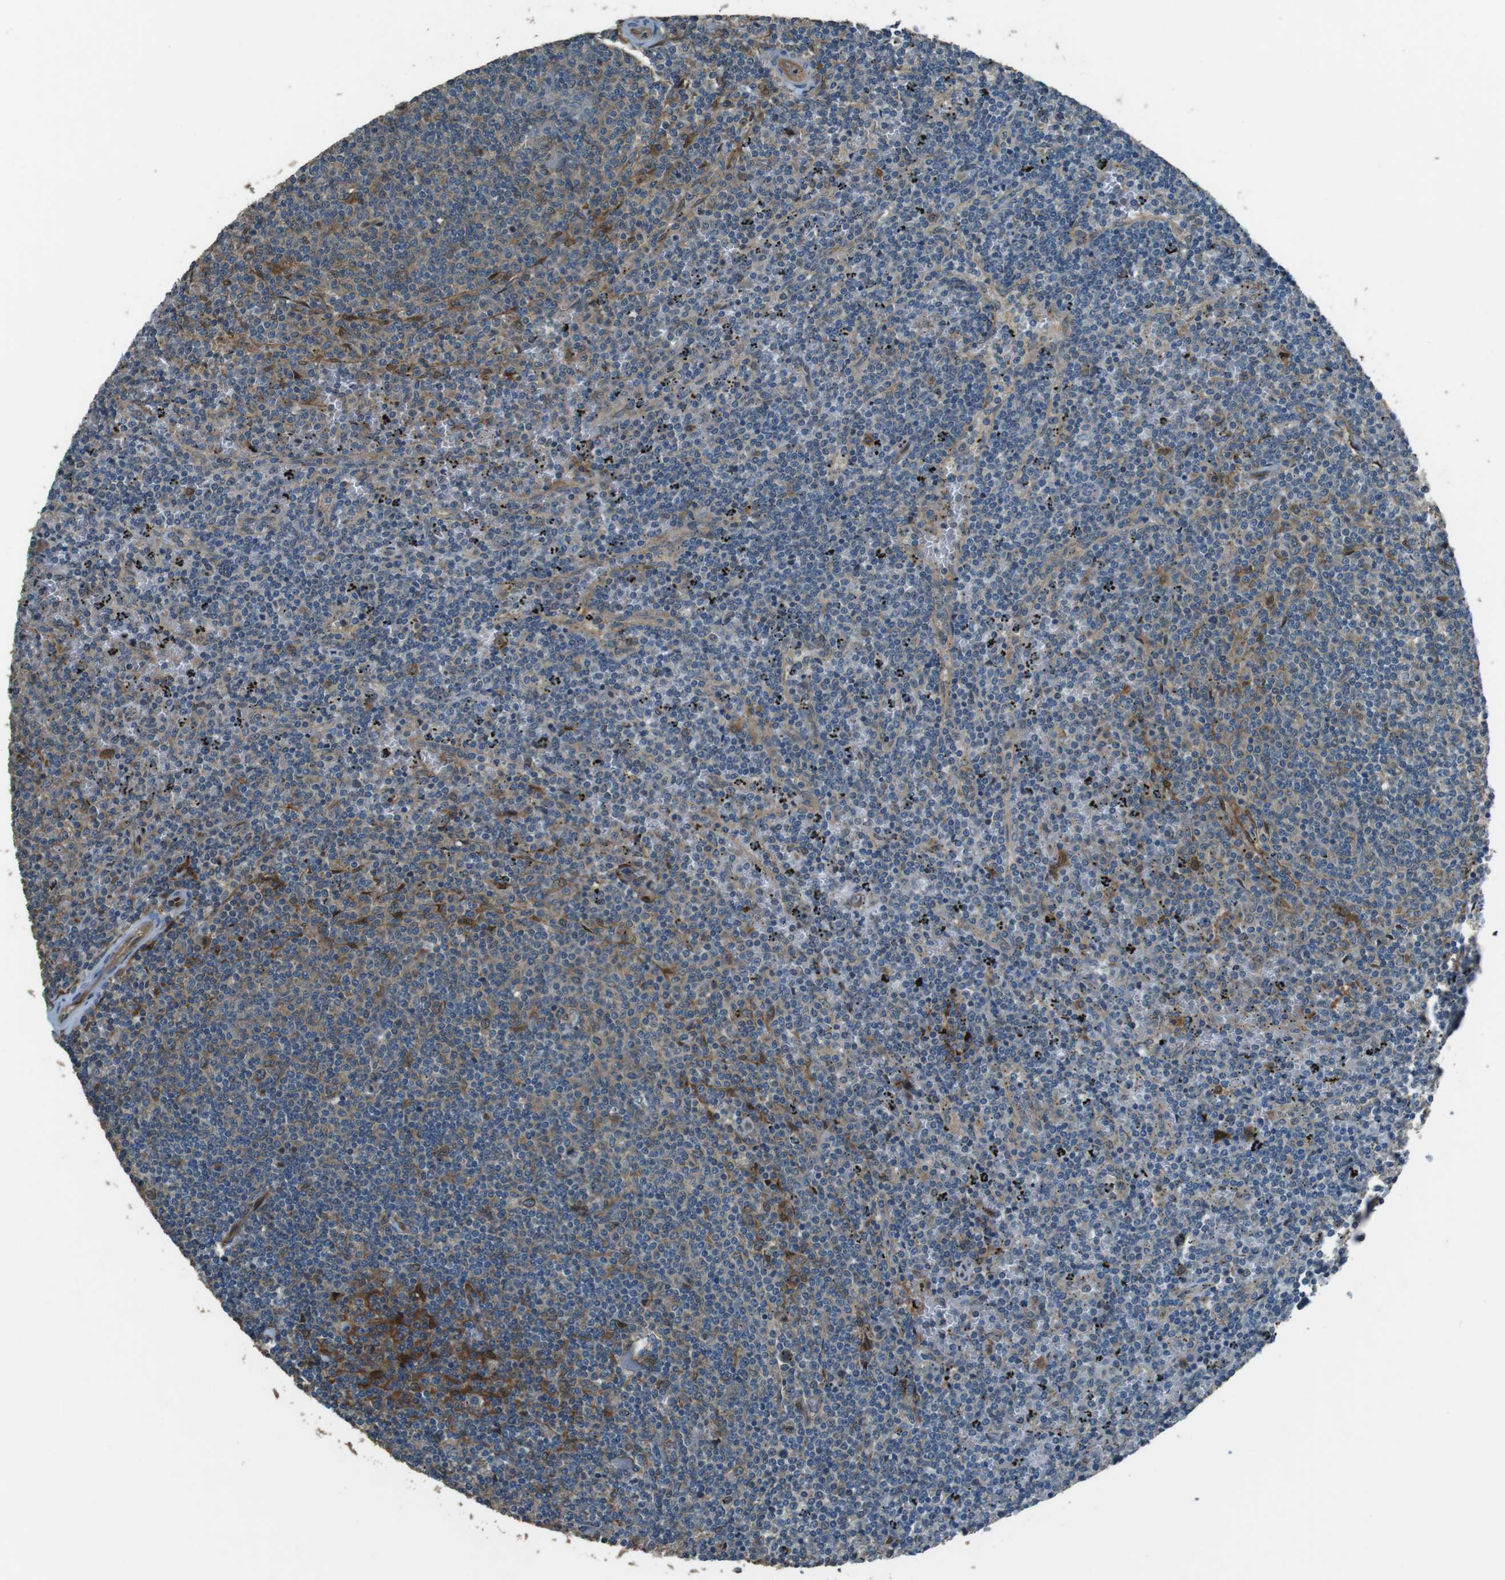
{"staining": {"intensity": "weak", "quantity": "25%-75%", "location": "cytoplasmic/membranous"}, "tissue": "lymphoma", "cell_type": "Tumor cells", "image_type": "cancer", "snomed": [{"axis": "morphology", "description": "Malignant lymphoma, non-Hodgkin's type, Low grade"}, {"axis": "topography", "description": "Spleen"}], "caption": "A high-resolution micrograph shows immunohistochemistry staining of low-grade malignant lymphoma, non-Hodgkin's type, which shows weak cytoplasmic/membranous expression in about 25%-75% of tumor cells.", "gene": "MFAP3", "patient": {"sex": "female", "age": 50}}